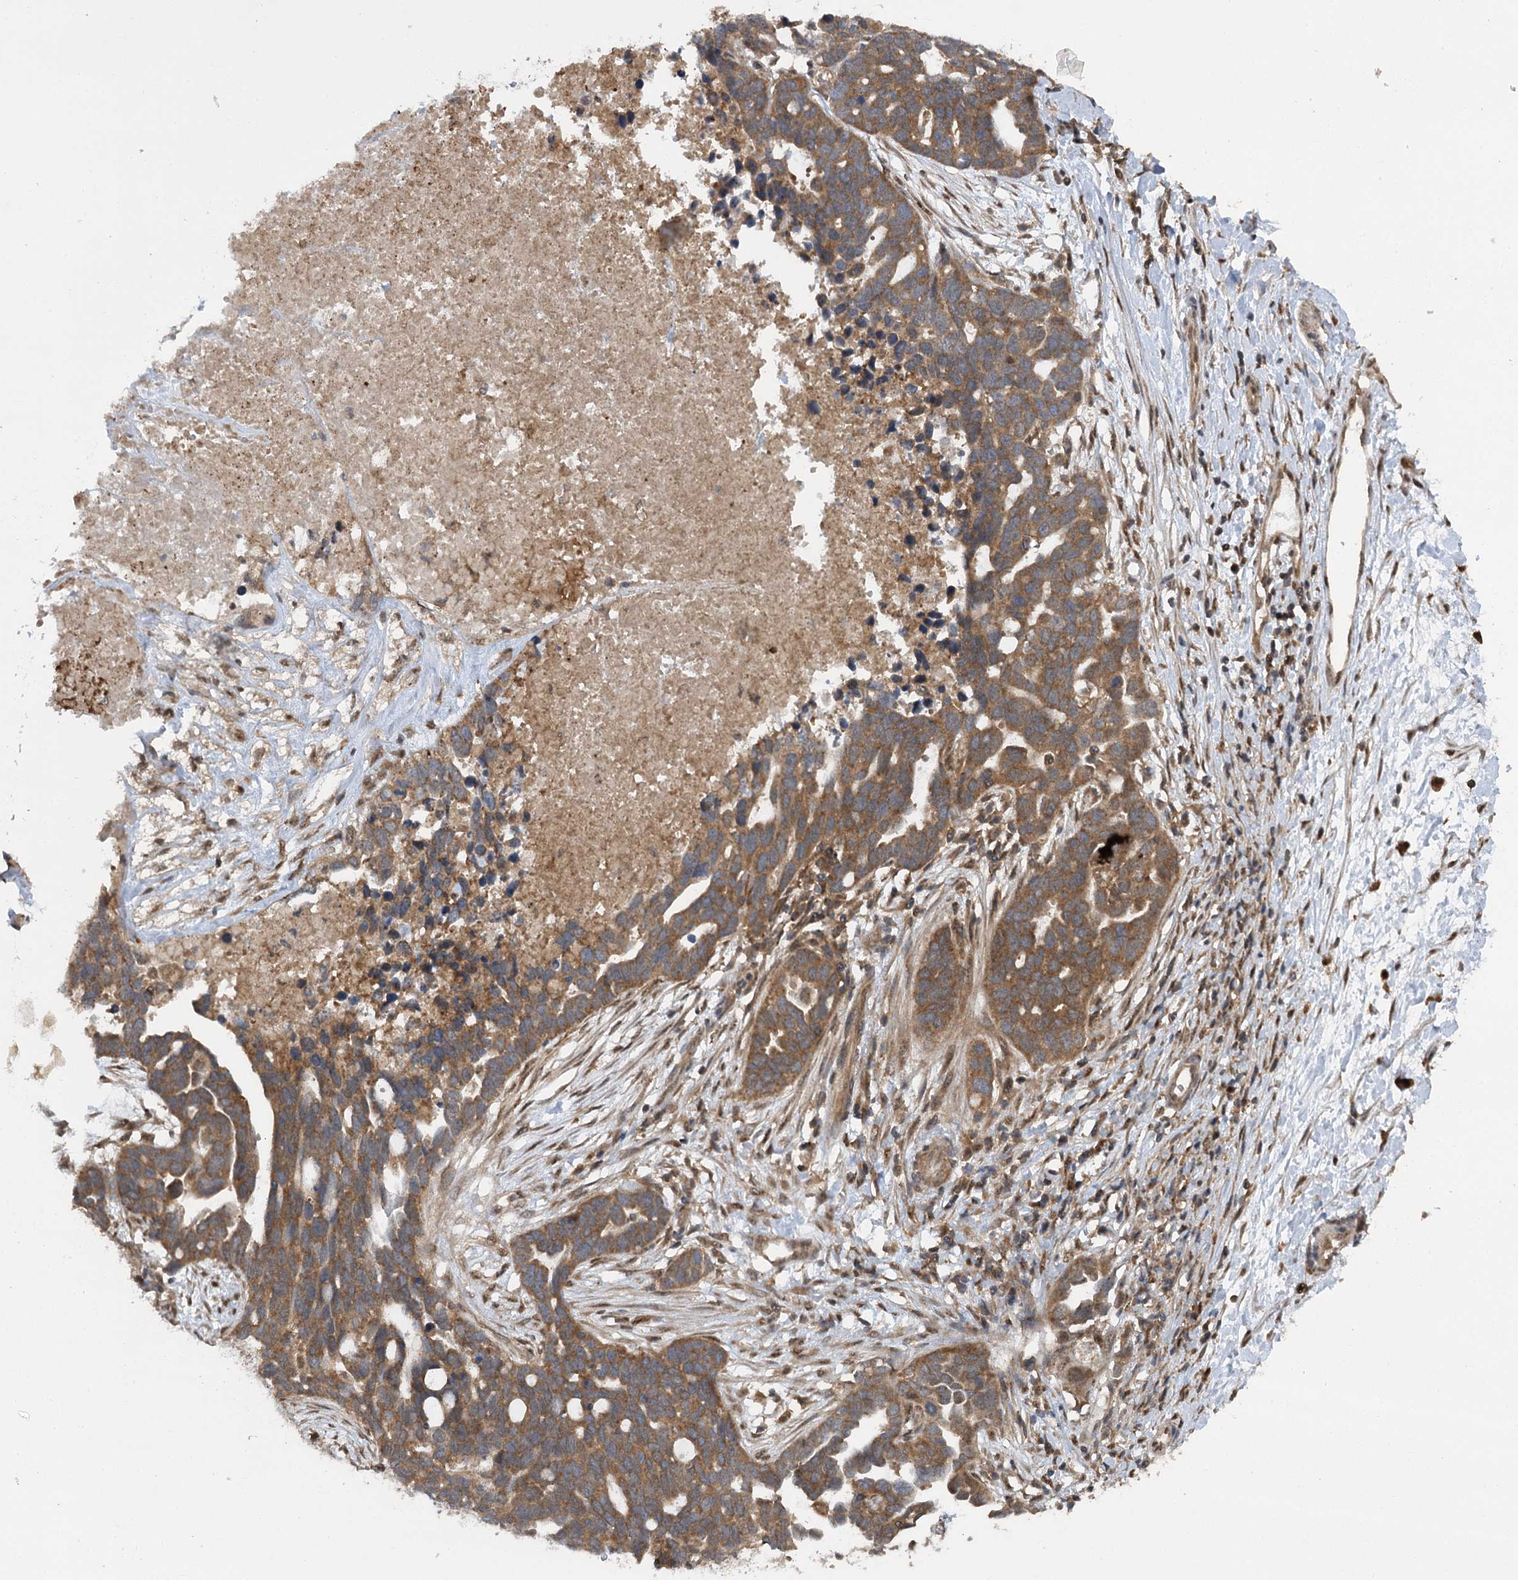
{"staining": {"intensity": "moderate", "quantity": ">75%", "location": "cytoplasmic/membranous"}, "tissue": "ovarian cancer", "cell_type": "Tumor cells", "image_type": "cancer", "snomed": [{"axis": "morphology", "description": "Cystadenocarcinoma, serous, NOS"}, {"axis": "topography", "description": "Ovary"}], "caption": "High-power microscopy captured an immunohistochemistry photomicrograph of serous cystadenocarcinoma (ovarian), revealing moderate cytoplasmic/membranous staining in about >75% of tumor cells.", "gene": "C12orf4", "patient": {"sex": "female", "age": 54}}